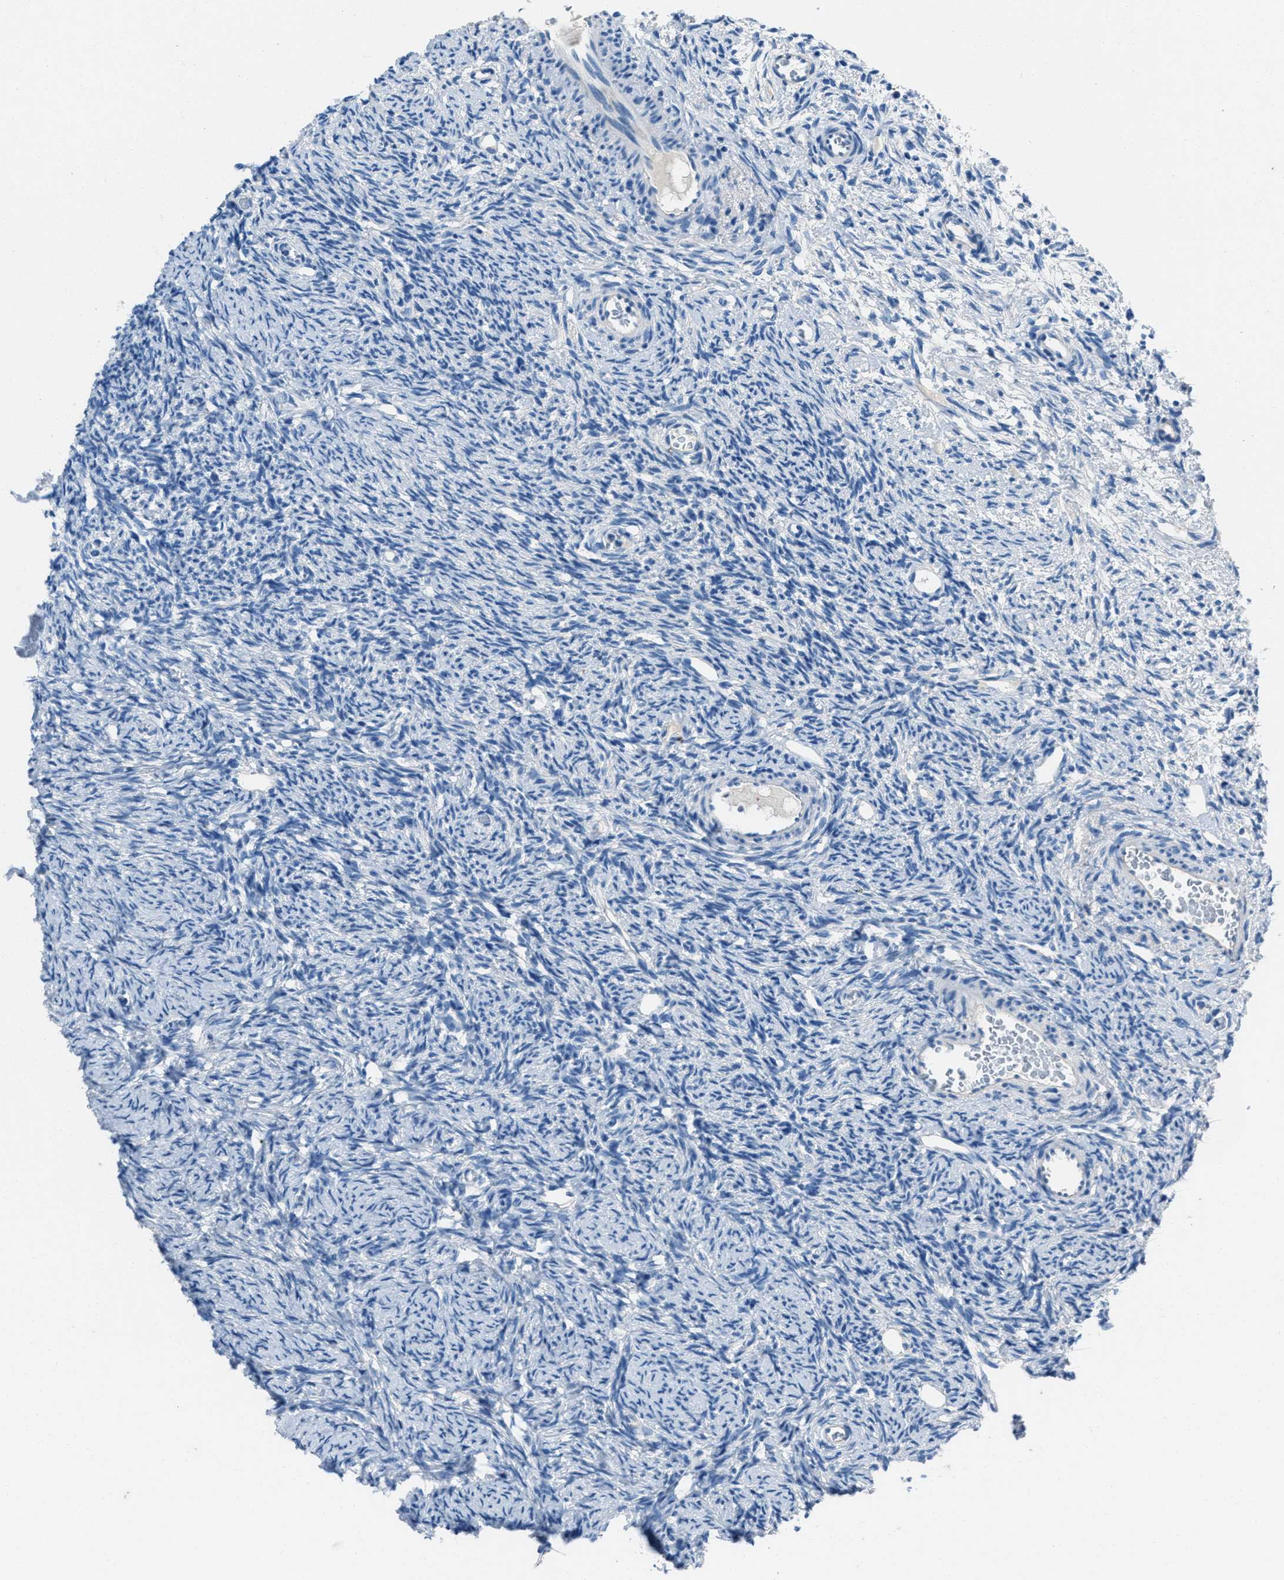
{"staining": {"intensity": "negative", "quantity": "none", "location": "none"}, "tissue": "ovary", "cell_type": "Ovarian stroma cells", "image_type": "normal", "snomed": [{"axis": "morphology", "description": "Normal tissue, NOS"}, {"axis": "topography", "description": "Ovary"}], "caption": "IHC micrograph of normal human ovary stained for a protein (brown), which displays no expression in ovarian stroma cells. (DAB immunohistochemistry (IHC), high magnification).", "gene": "AMACR", "patient": {"sex": "female", "age": 33}}